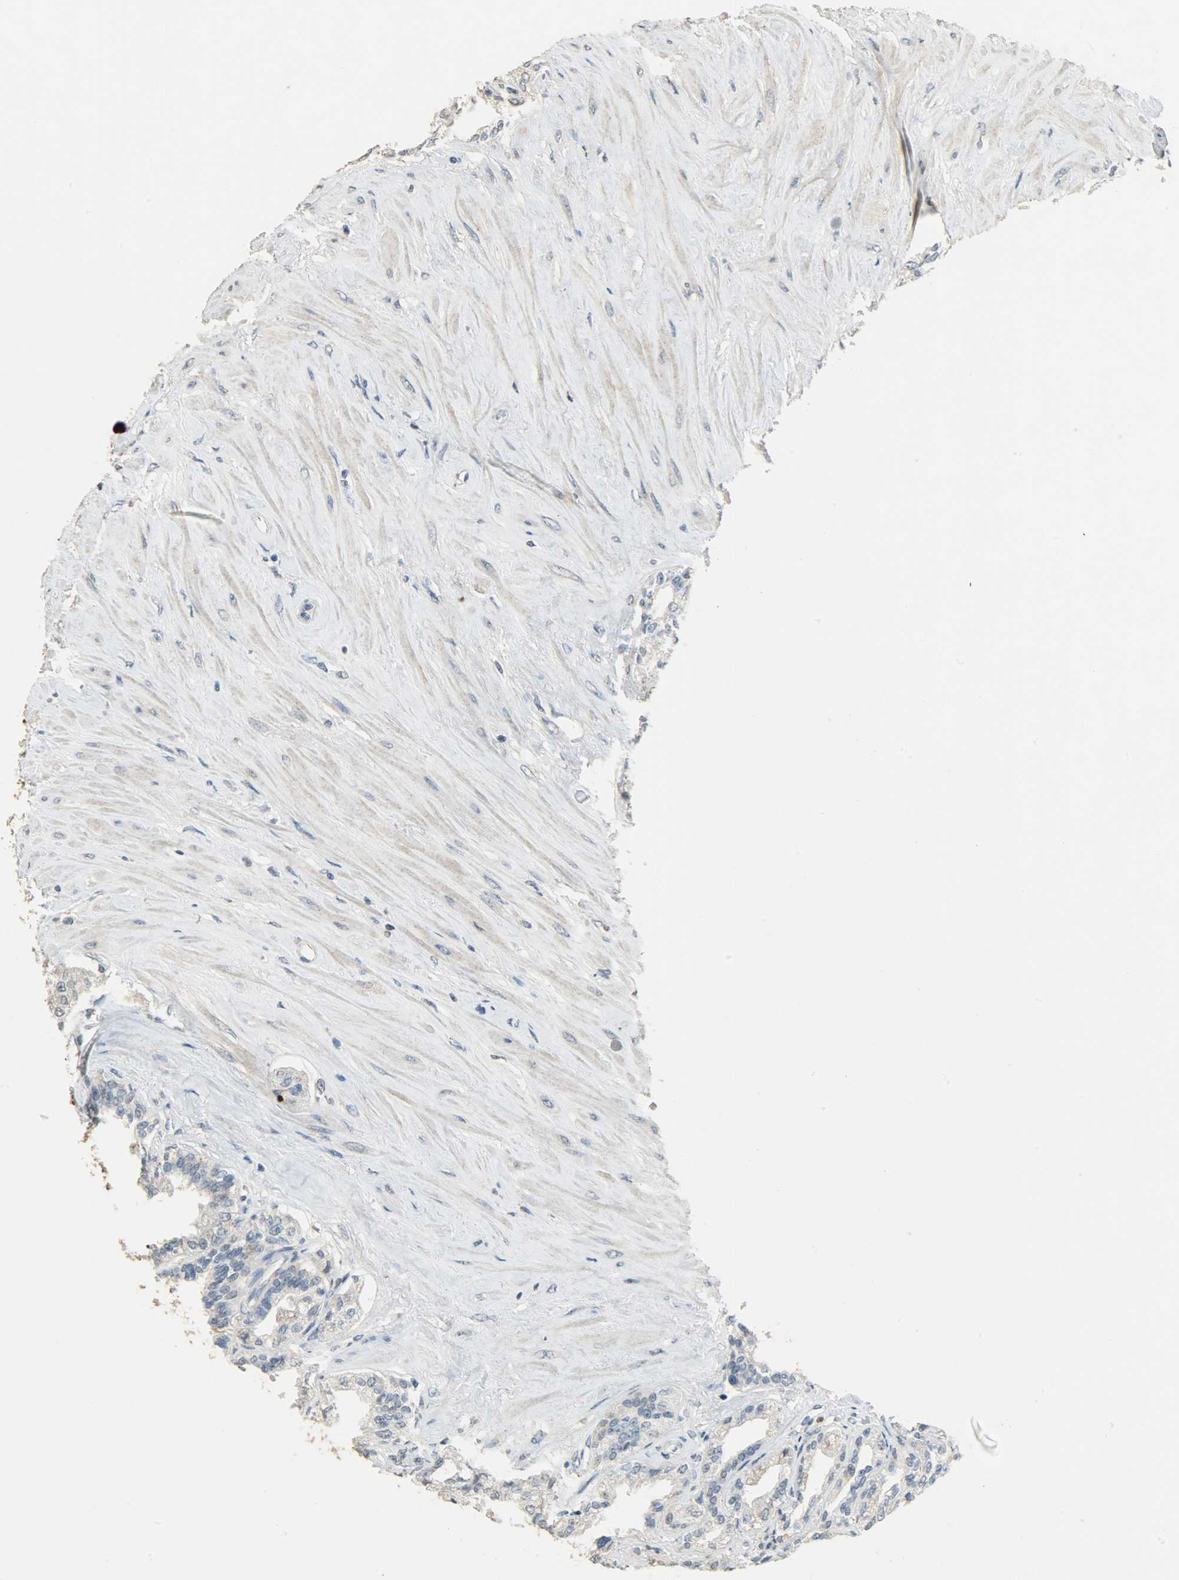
{"staining": {"intensity": "negative", "quantity": "none", "location": "none"}, "tissue": "seminal vesicle", "cell_type": "Glandular cells", "image_type": "normal", "snomed": [{"axis": "morphology", "description": "Normal tissue, NOS"}, {"axis": "morphology", "description": "Inflammation, NOS"}, {"axis": "topography", "description": "Urinary bladder"}, {"axis": "topography", "description": "Prostate"}, {"axis": "topography", "description": "Seminal veicle"}], "caption": "Immunohistochemical staining of normal human seminal vesicle exhibits no significant positivity in glandular cells.", "gene": "DNAJB6", "patient": {"sex": "male", "age": 82}}